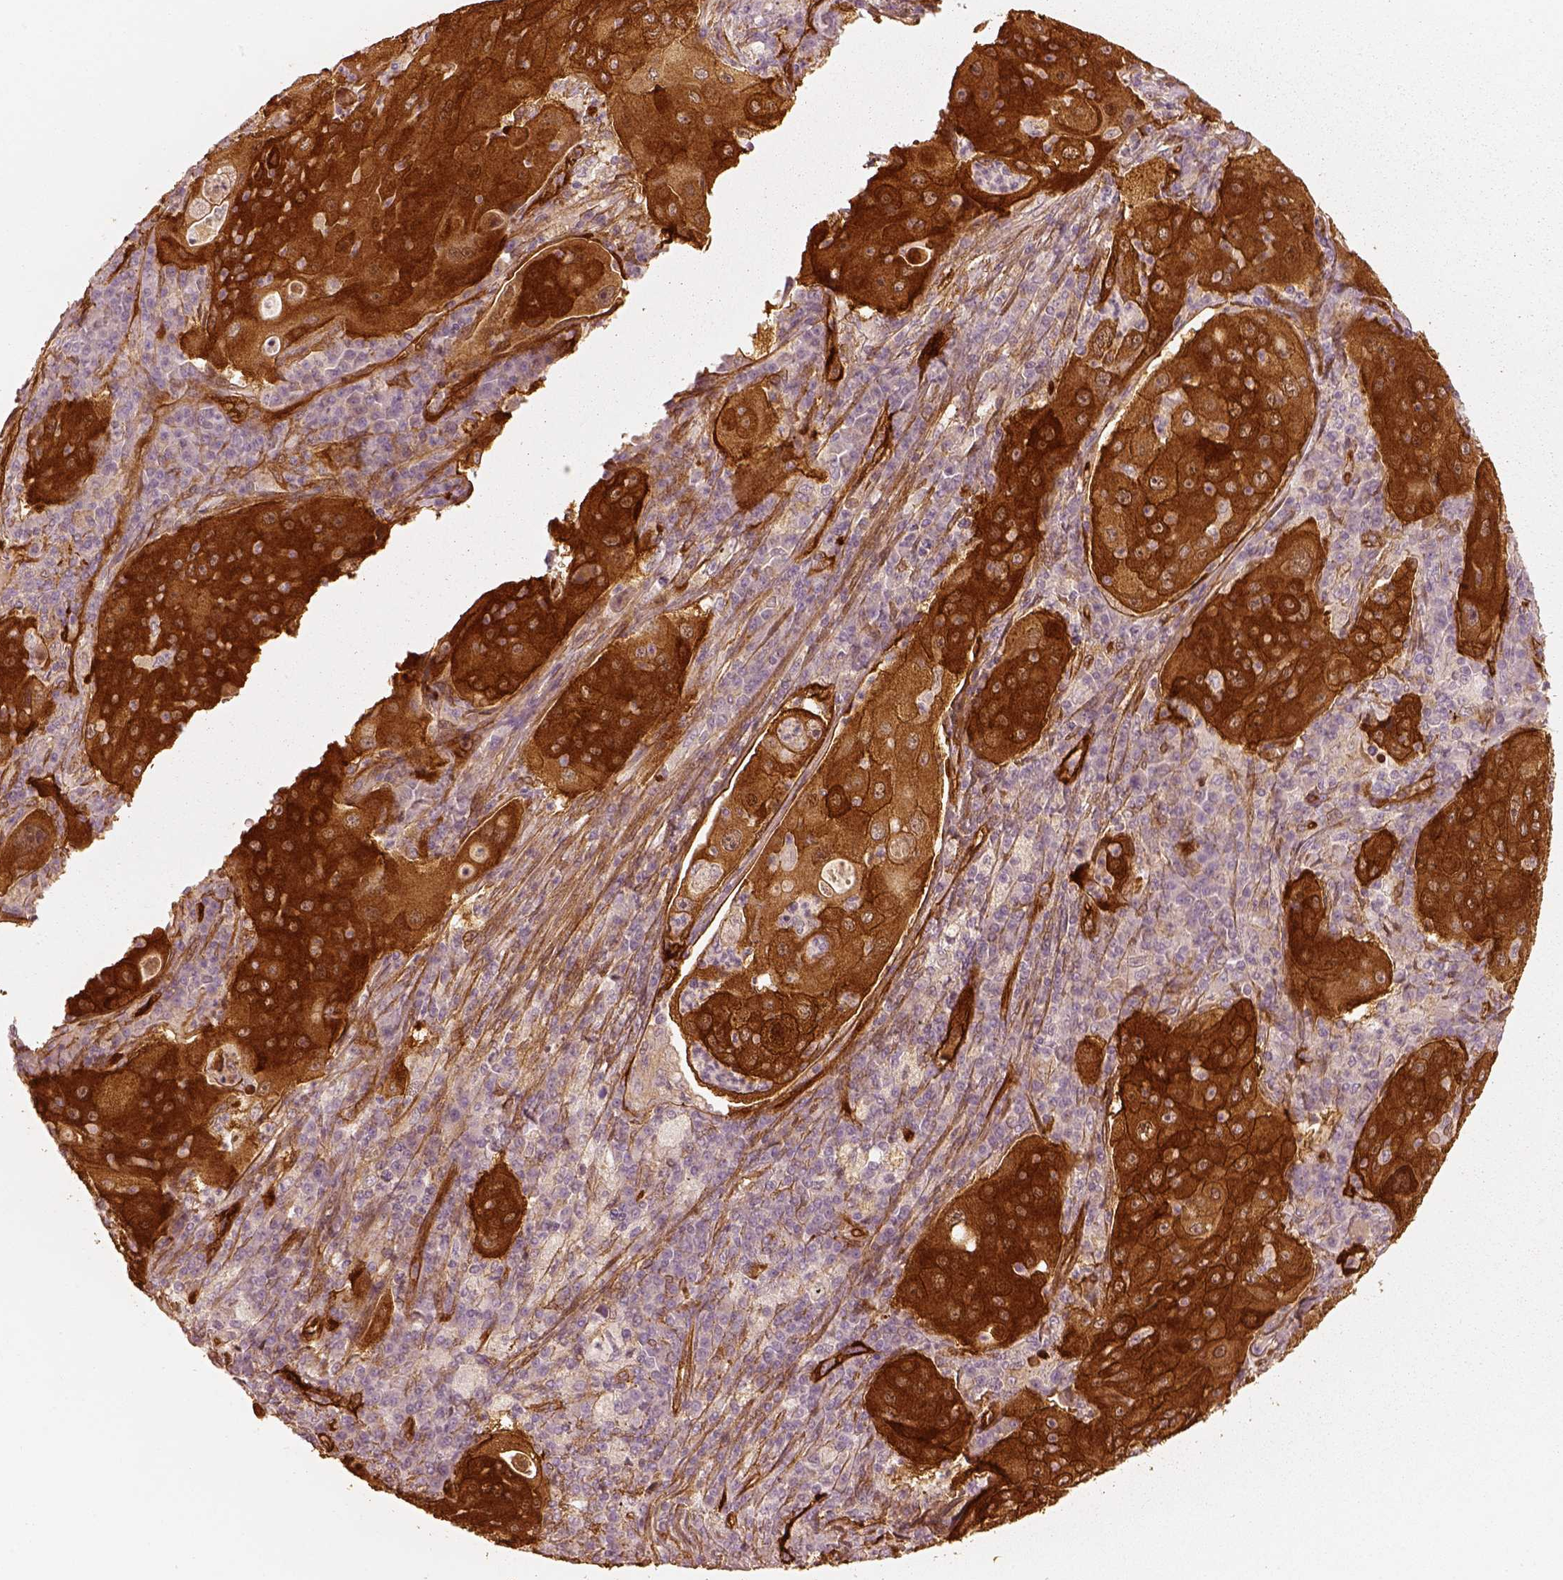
{"staining": {"intensity": "strong", "quantity": ">75%", "location": "cytoplasmic/membranous"}, "tissue": "lung cancer", "cell_type": "Tumor cells", "image_type": "cancer", "snomed": [{"axis": "morphology", "description": "Squamous cell carcinoma, NOS"}, {"axis": "topography", "description": "Lung"}], "caption": "Approximately >75% of tumor cells in human squamous cell carcinoma (lung) reveal strong cytoplasmic/membranous protein staining as visualized by brown immunohistochemical staining.", "gene": "FSCN1", "patient": {"sex": "female", "age": 59}}